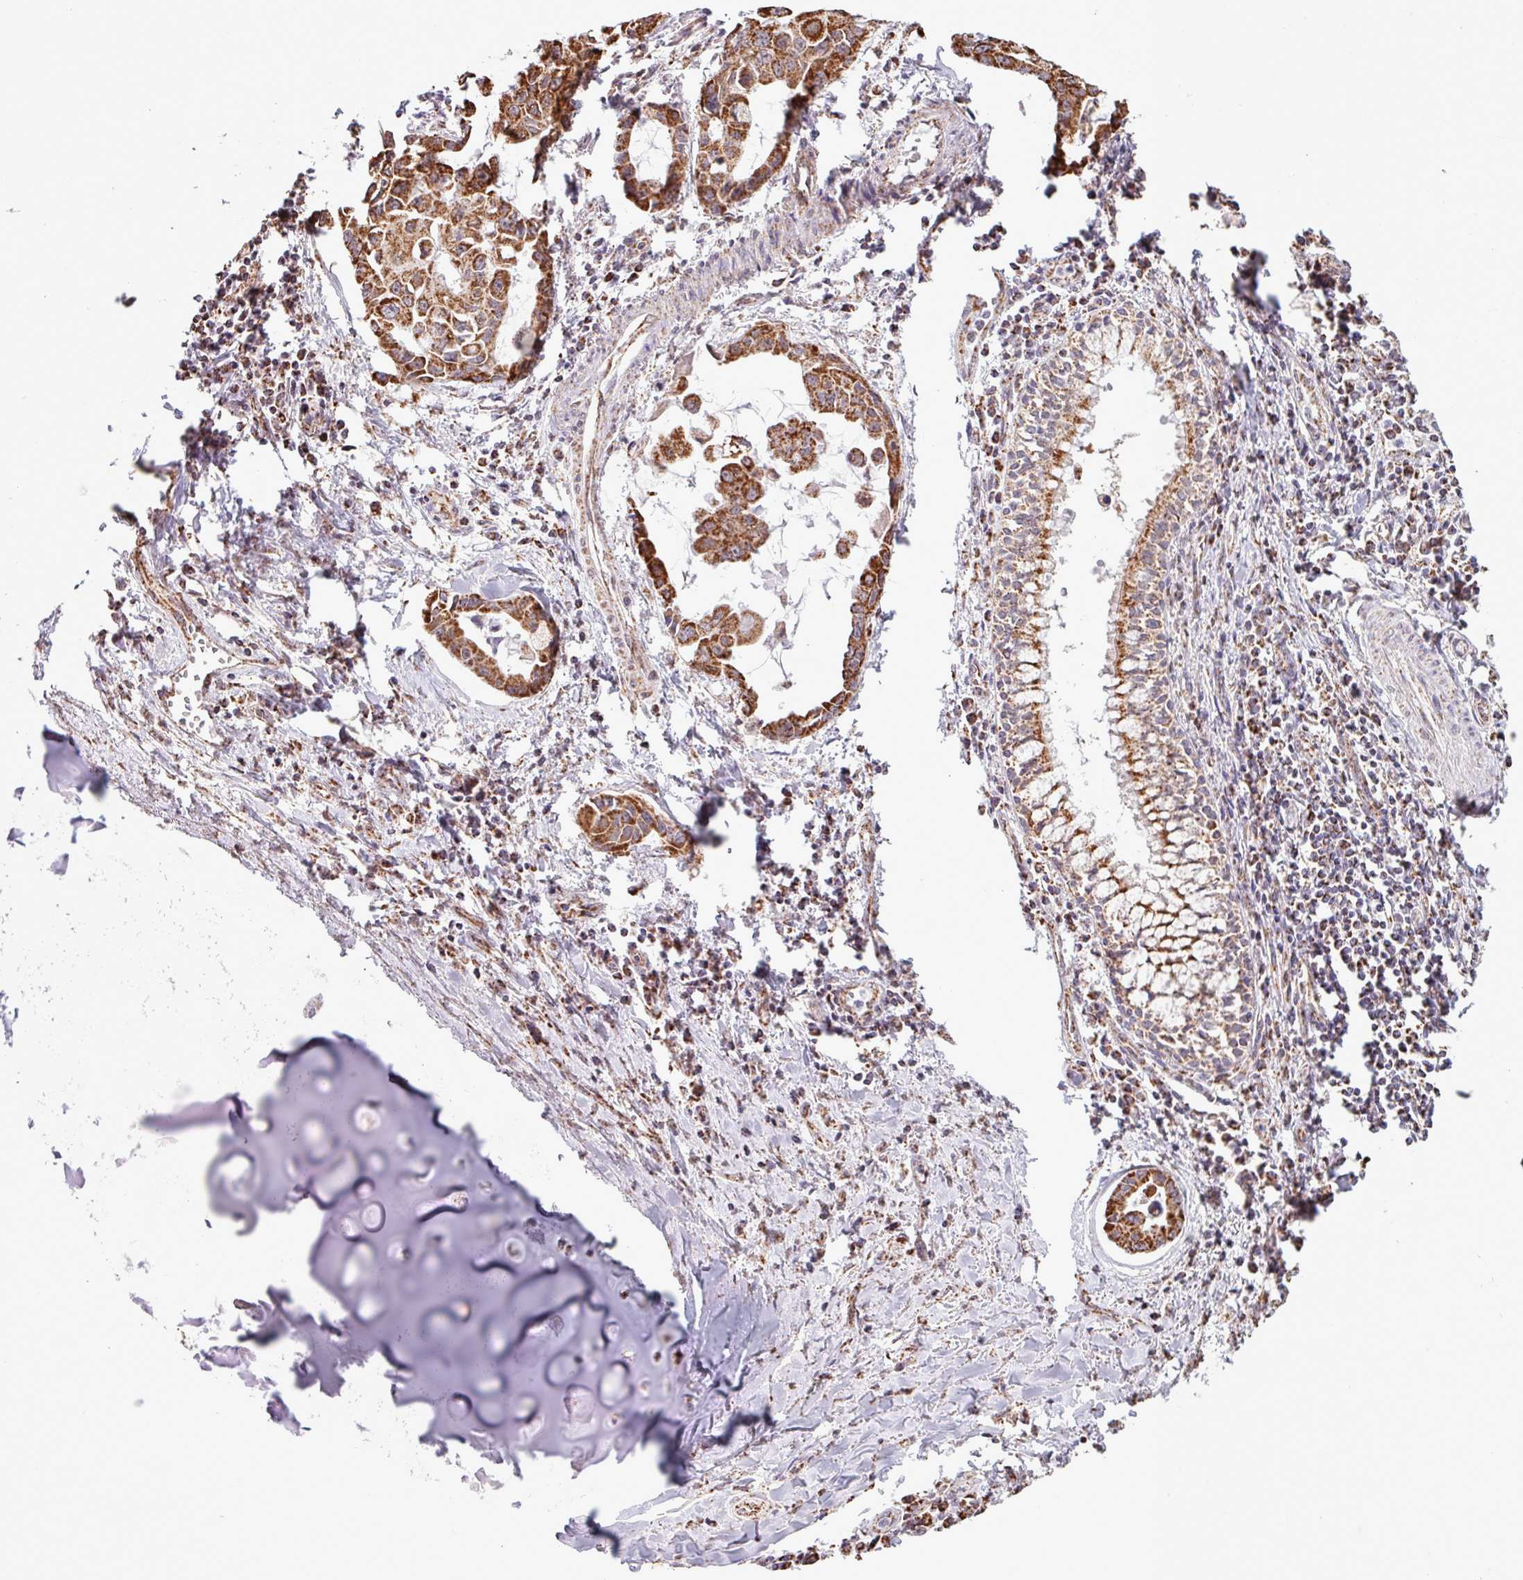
{"staining": {"intensity": "strong", "quantity": ">75%", "location": "cytoplasmic/membranous"}, "tissue": "lung cancer", "cell_type": "Tumor cells", "image_type": "cancer", "snomed": [{"axis": "morphology", "description": "Adenocarcinoma, NOS"}, {"axis": "topography", "description": "Lung"}], "caption": "Lung cancer (adenocarcinoma) stained for a protein reveals strong cytoplasmic/membranous positivity in tumor cells.", "gene": "ALG8", "patient": {"sex": "male", "age": 64}}